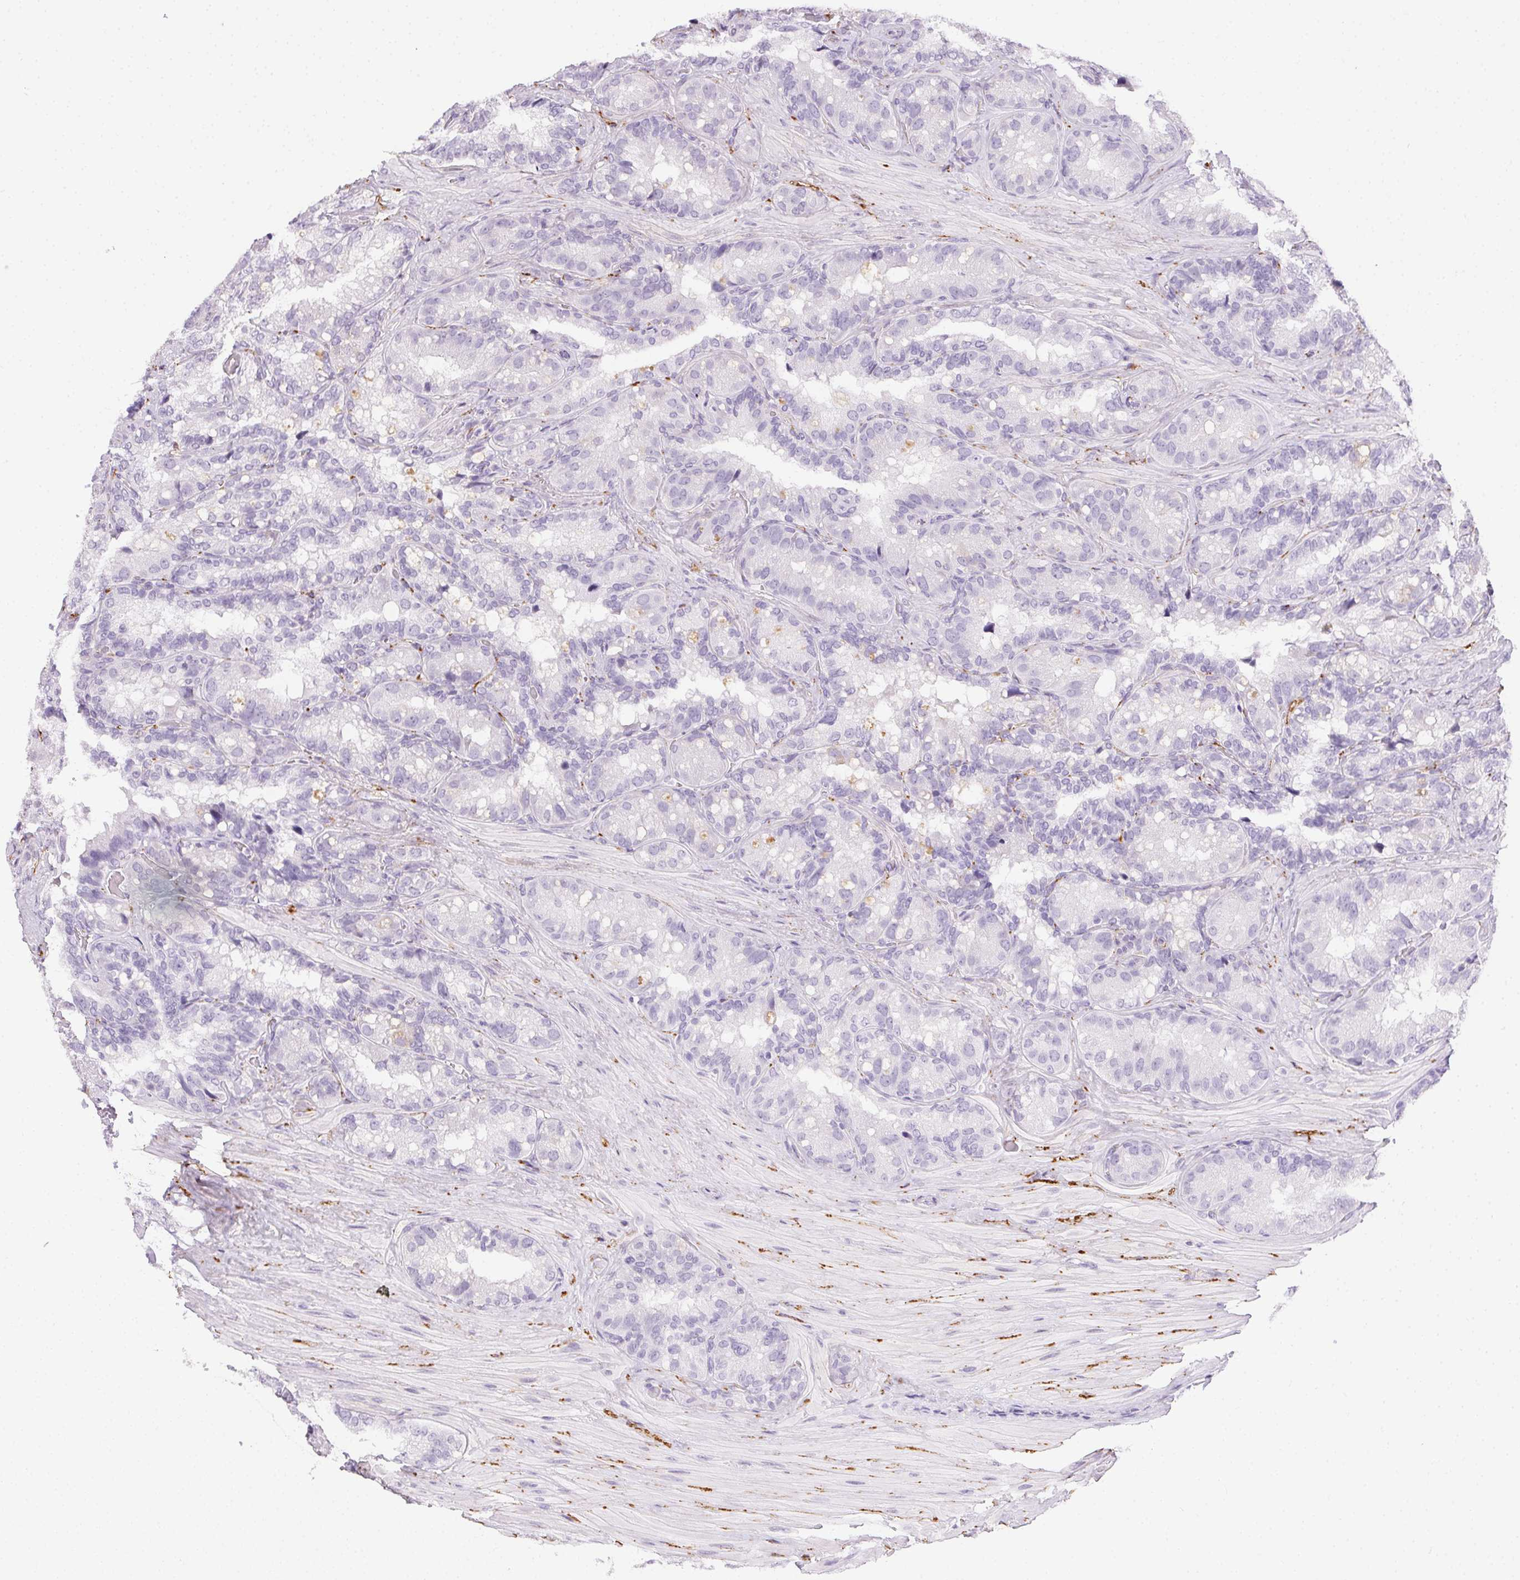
{"staining": {"intensity": "negative", "quantity": "none", "location": "none"}, "tissue": "seminal vesicle", "cell_type": "Glandular cells", "image_type": "normal", "snomed": [{"axis": "morphology", "description": "Normal tissue, NOS"}, {"axis": "topography", "description": "Seminal veicle"}], "caption": "DAB immunohistochemical staining of unremarkable human seminal vesicle reveals no significant expression in glandular cells.", "gene": "CADPS", "patient": {"sex": "male", "age": 60}}